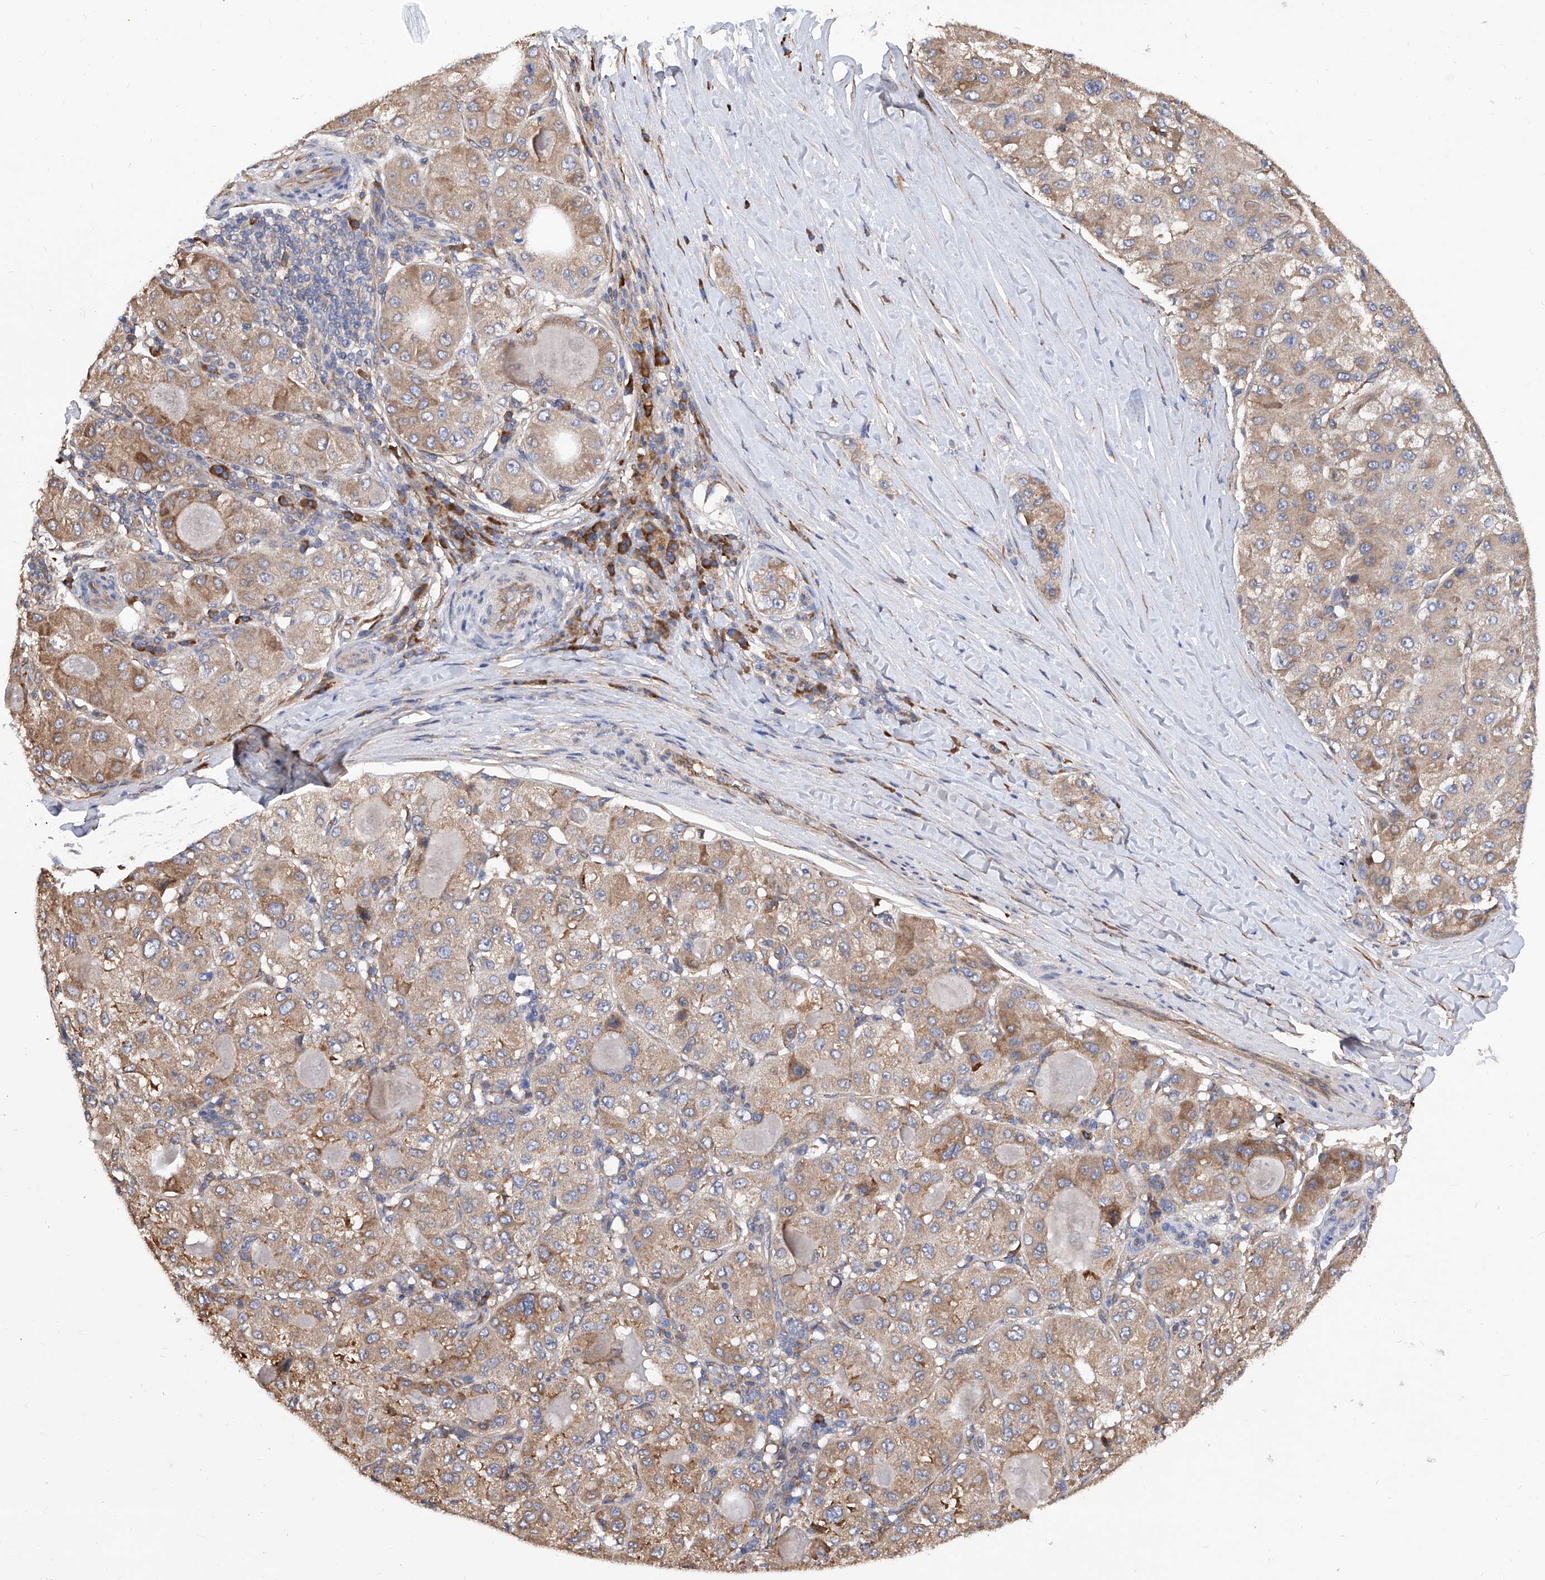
{"staining": {"intensity": "moderate", "quantity": ">75%", "location": "cytoplasmic/membranous"}, "tissue": "liver cancer", "cell_type": "Tumor cells", "image_type": "cancer", "snomed": [{"axis": "morphology", "description": "Carcinoma, Hepatocellular, NOS"}, {"axis": "topography", "description": "Liver"}], "caption": "Immunohistochemistry (IHC) of liver cancer exhibits medium levels of moderate cytoplasmic/membranous expression in approximately >75% of tumor cells. (Brightfield microscopy of DAB IHC at high magnification).", "gene": "INPP5B", "patient": {"sex": "male", "age": 80}}